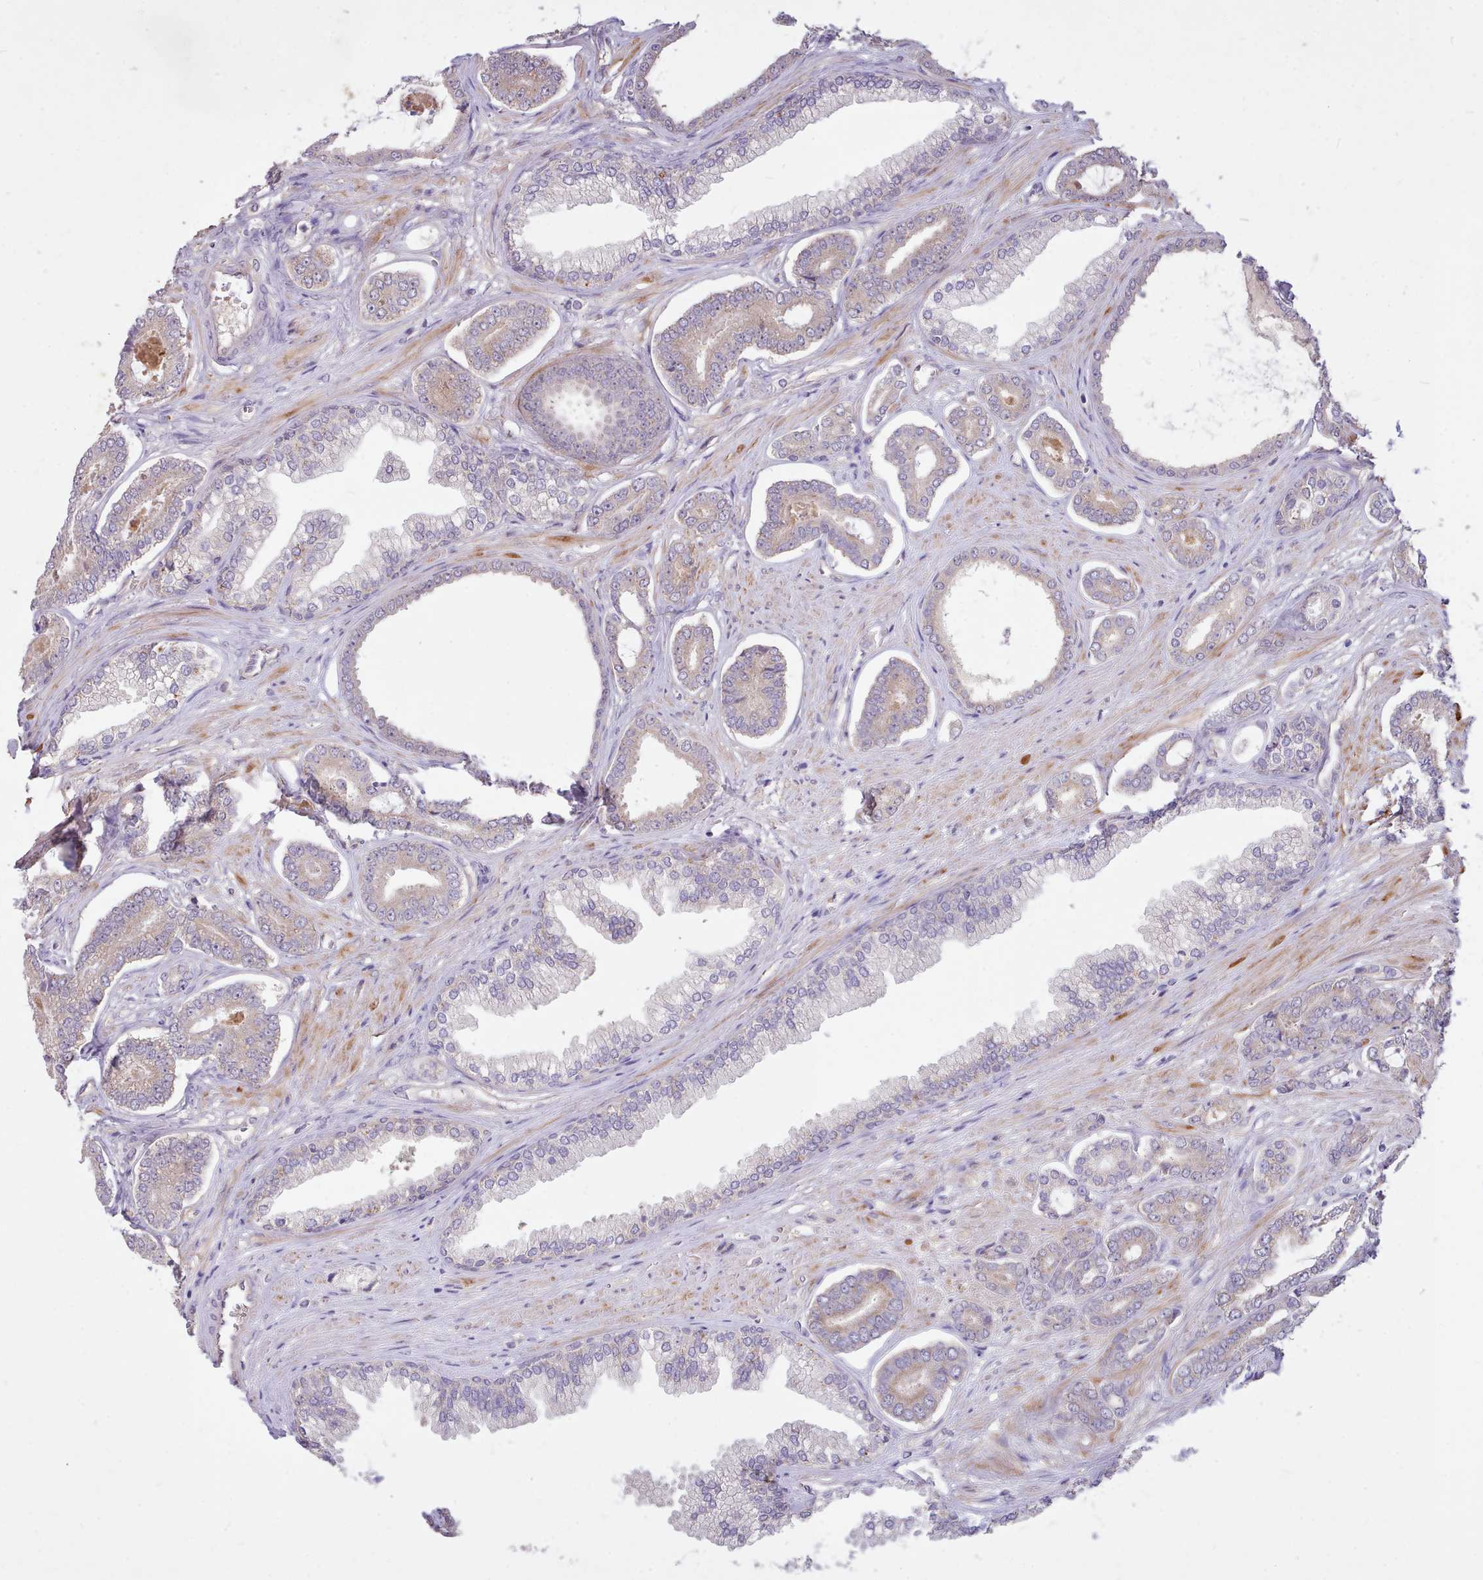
{"staining": {"intensity": "weak", "quantity": "<25%", "location": "cytoplasmic/membranous"}, "tissue": "prostate cancer", "cell_type": "Tumor cells", "image_type": "cancer", "snomed": [{"axis": "morphology", "description": "Adenocarcinoma, NOS"}, {"axis": "topography", "description": "Prostate and seminal vesicle, NOS"}], "caption": "IHC image of neoplastic tissue: human prostate cancer (adenocarcinoma) stained with DAB (3,3'-diaminobenzidine) reveals no significant protein expression in tumor cells.", "gene": "ZNF607", "patient": {"sex": "male", "age": 76}}